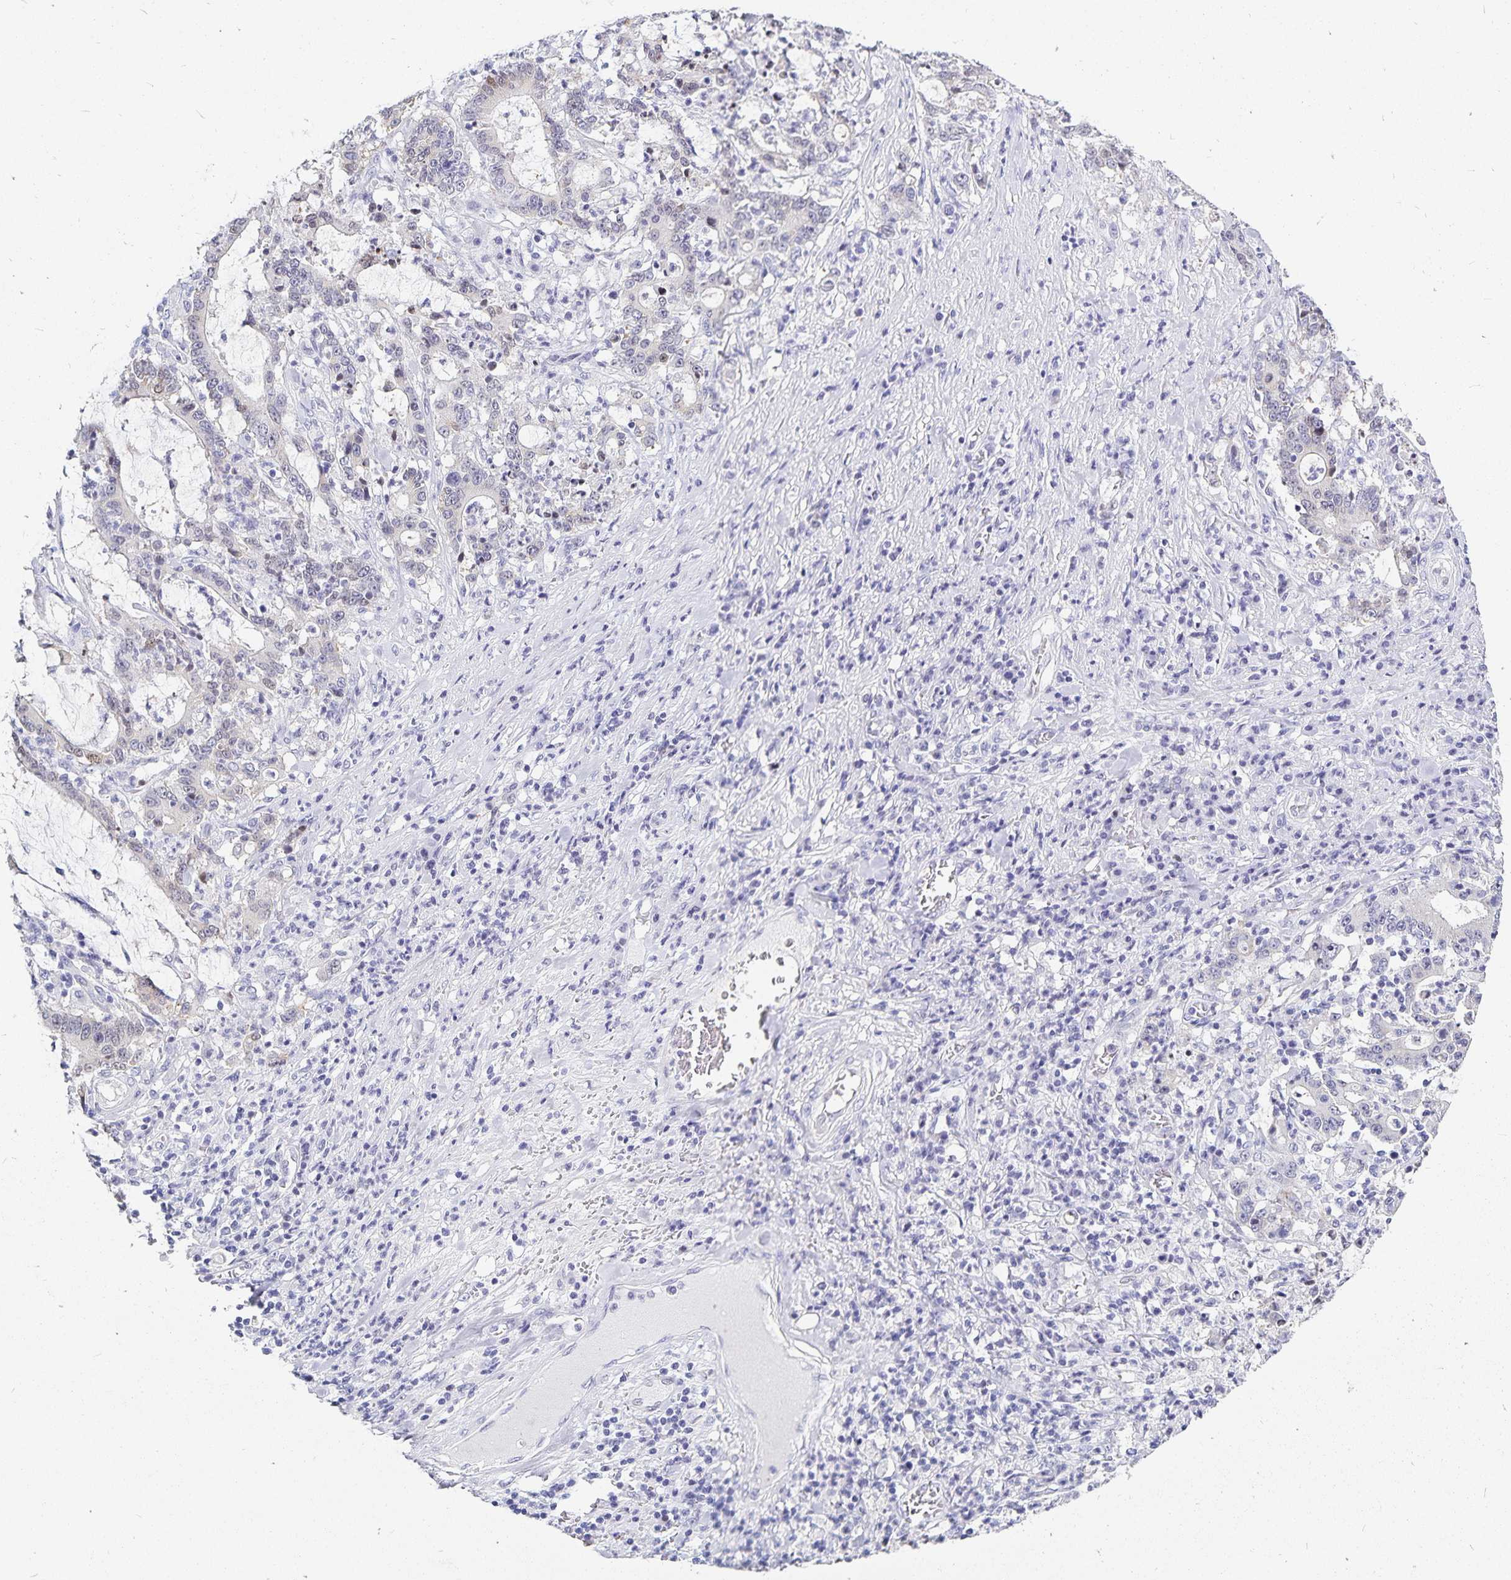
{"staining": {"intensity": "negative", "quantity": "none", "location": "none"}, "tissue": "stomach cancer", "cell_type": "Tumor cells", "image_type": "cancer", "snomed": [{"axis": "morphology", "description": "Adenocarcinoma, NOS"}, {"axis": "topography", "description": "Stomach, upper"}], "caption": "Adenocarcinoma (stomach) was stained to show a protein in brown. There is no significant positivity in tumor cells.", "gene": "HMGB3", "patient": {"sex": "male", "age": 68}}